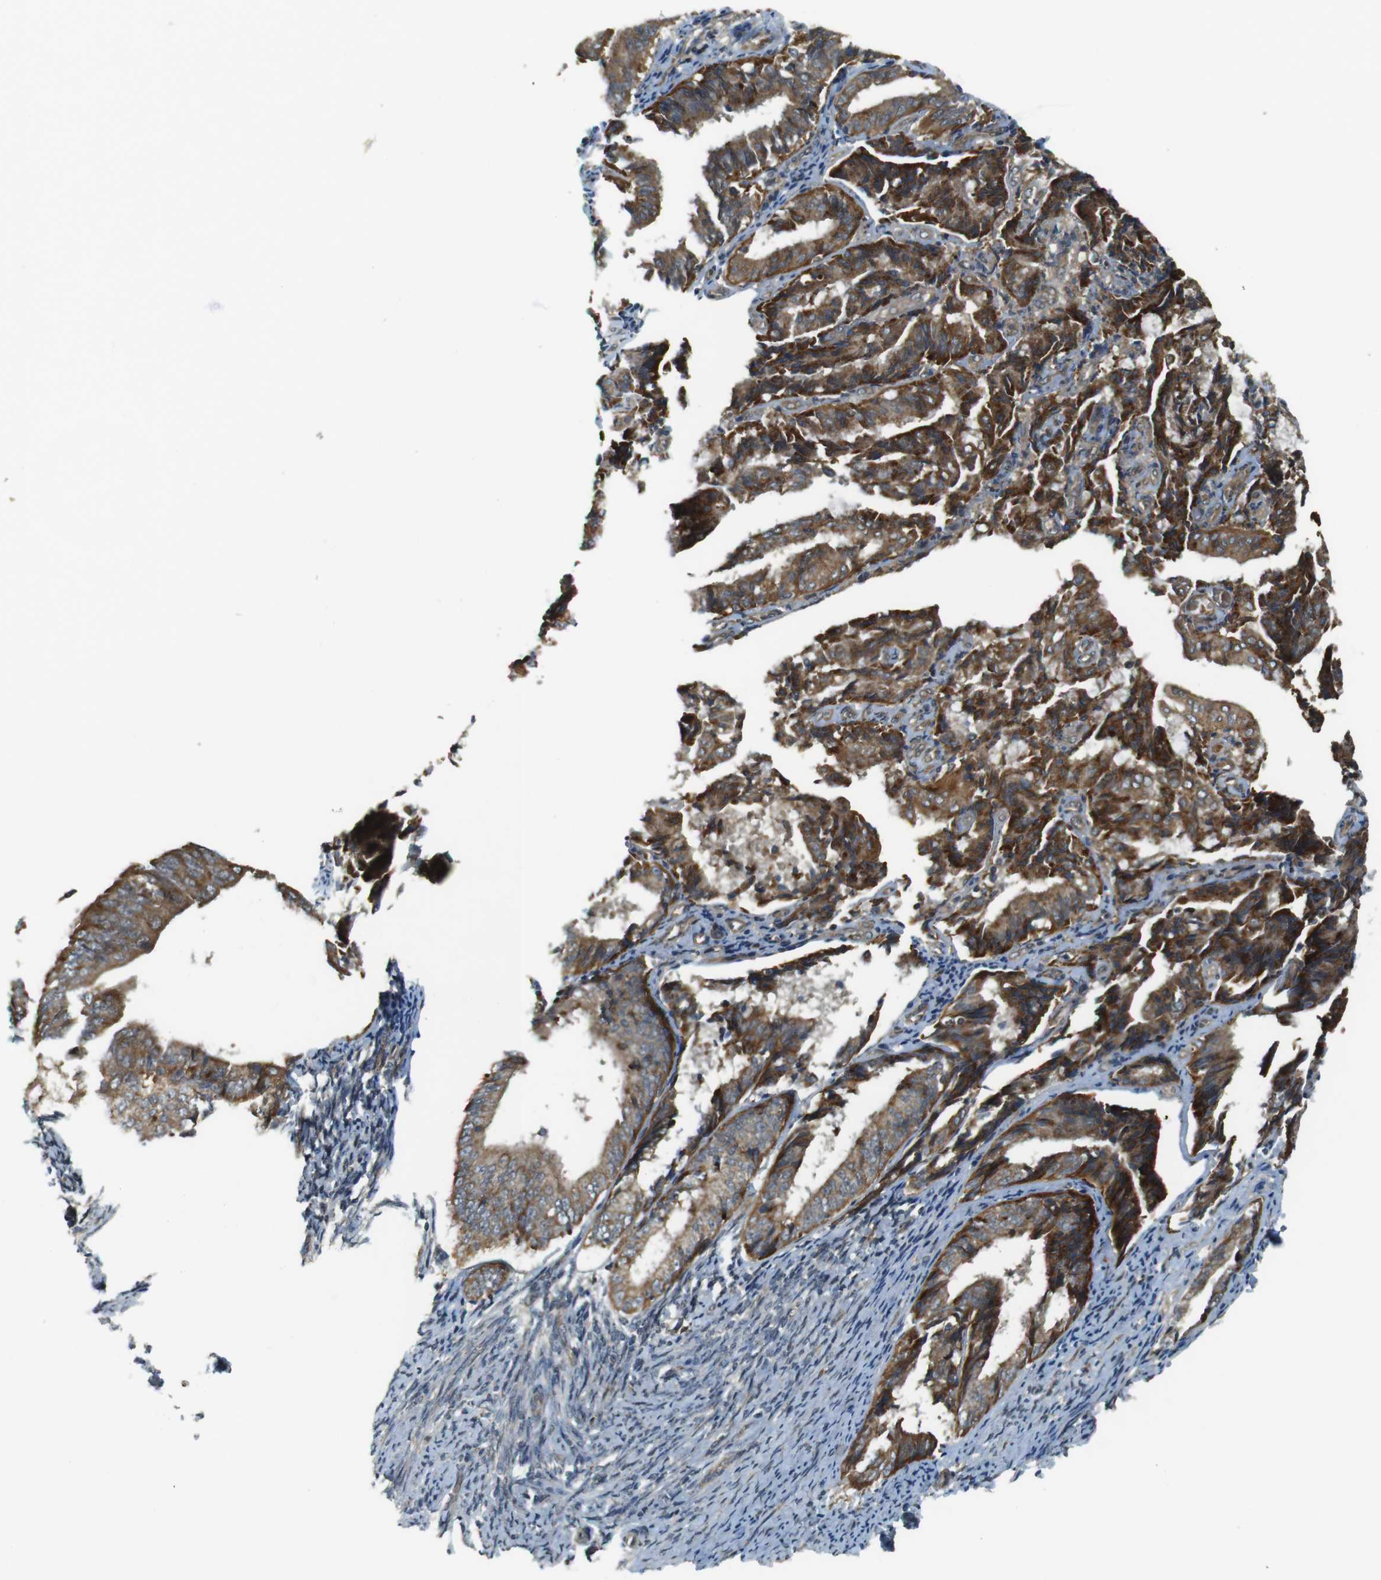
{"staining": {"intensity": "strong", "quantity": ">75%", "location": "cytoplasmic/membranous"}, "tissue": "endometrial cancer", "cell_type": "Tumor cells", "image_type": "cancer", "snomed": [{"axis": "morphology", "description": "Adenocarcinoma, NOS"}, {"axis": "topography", "description": "Endometrium"}], "caption": "Protein expression analysis of human endometrial cancer reveals strong cytoplasmic/membranous staining in approximately >75% of tumor cells. (IHC, brightfield microscopy, high magnification).", "gene": "IFFO2", "patient": {"sex": "female", "age": 63}}